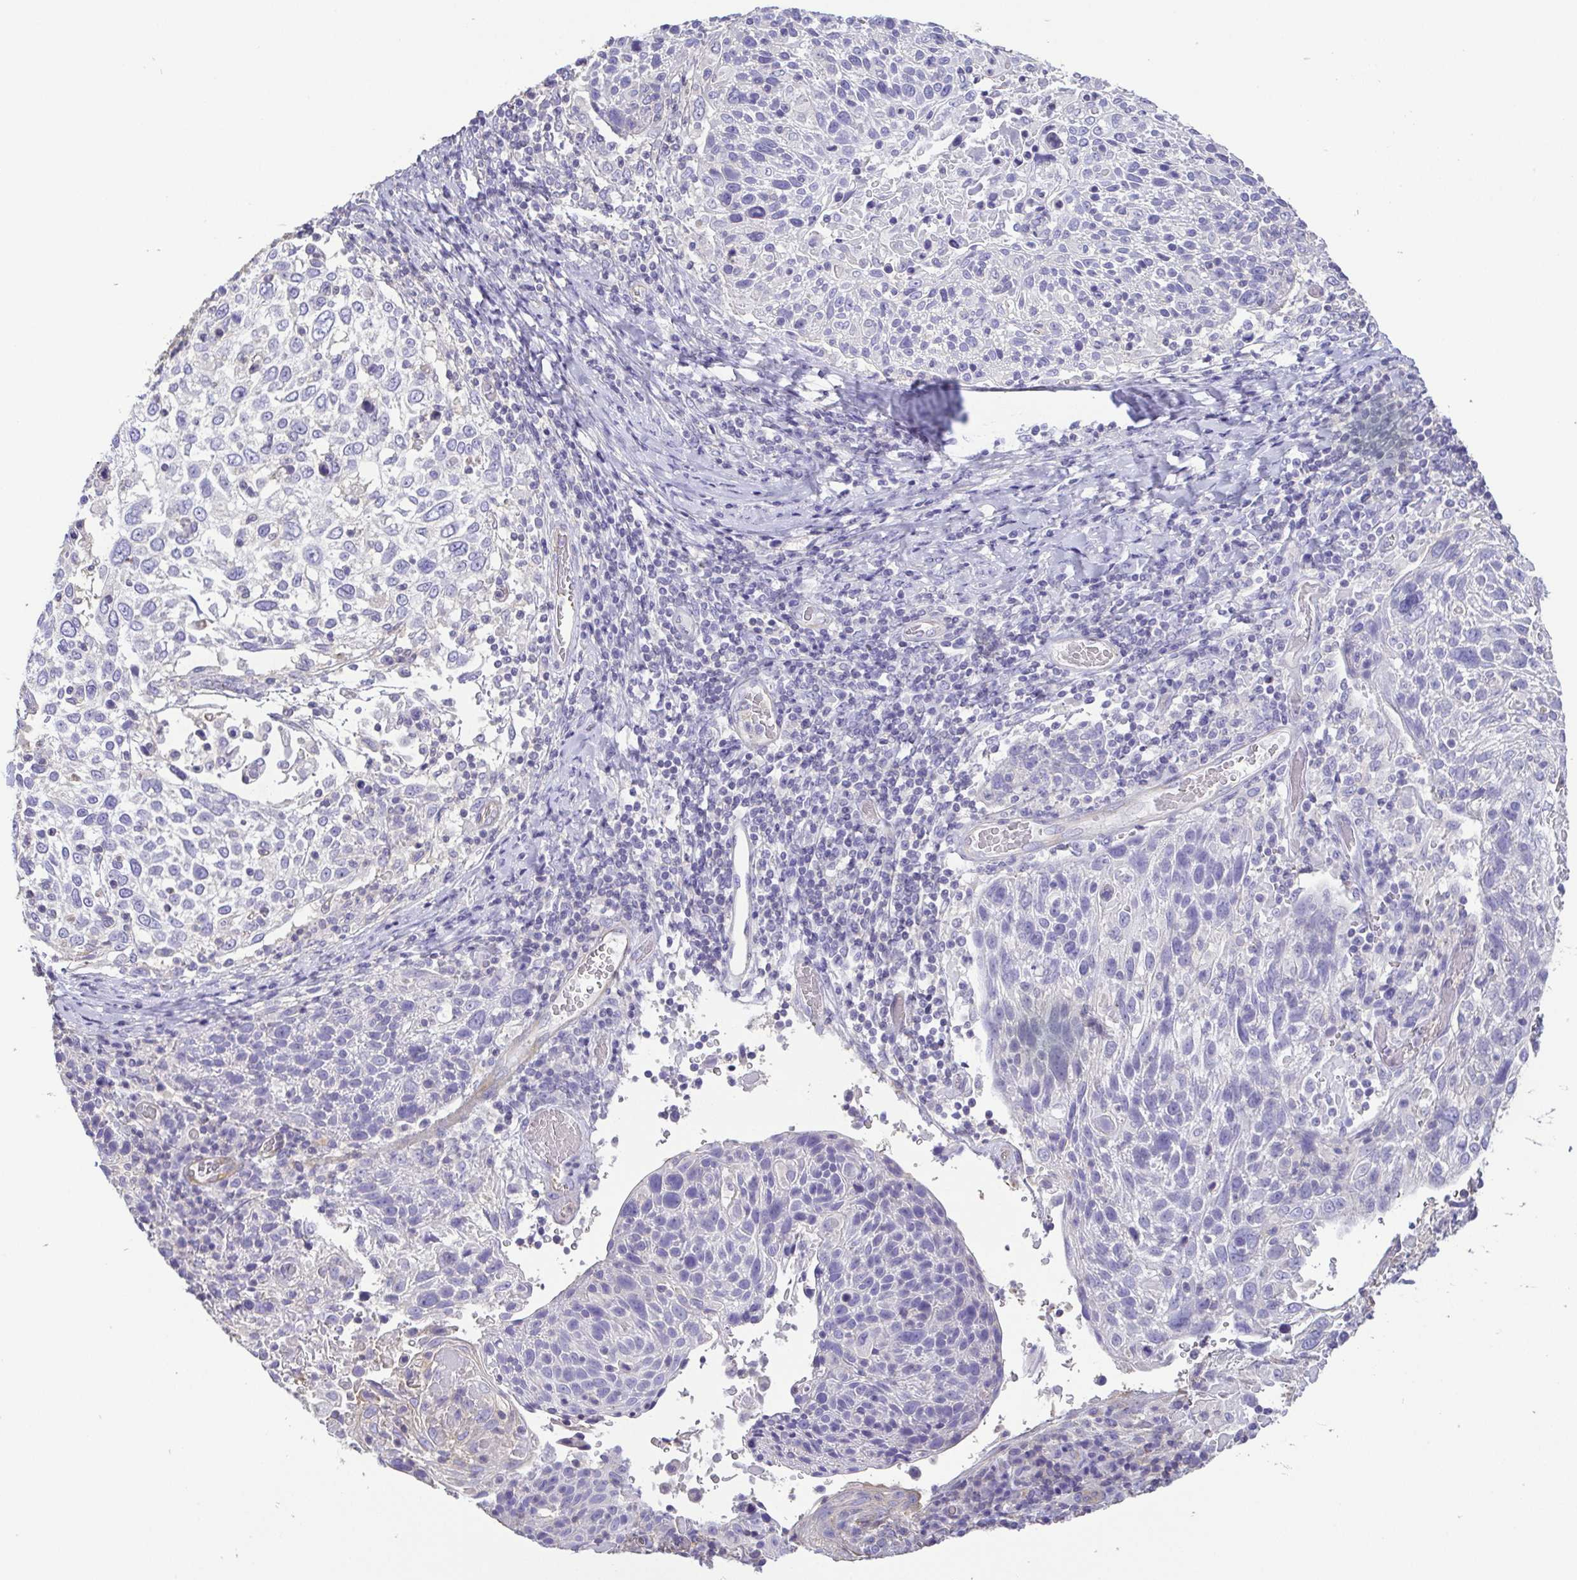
{"staining": {"intensity": "negative", "quantity": "none", "location": "none"}, "tissue": "cervical cancer", "cell_type": "Tumor cells", "image_type": "cancer", "snomed": [{"axis": "morphology", "description": "Squamous cell carcinoma, NOS"}, {"axis": "topography", "description": "Cervix"}], "caption": "Tumor cells are negative for protein expression in human cervical cancer (squamous cell carcinoma).", "gene": "MYL6", "patient": {"sex": "female", "age": 61}}